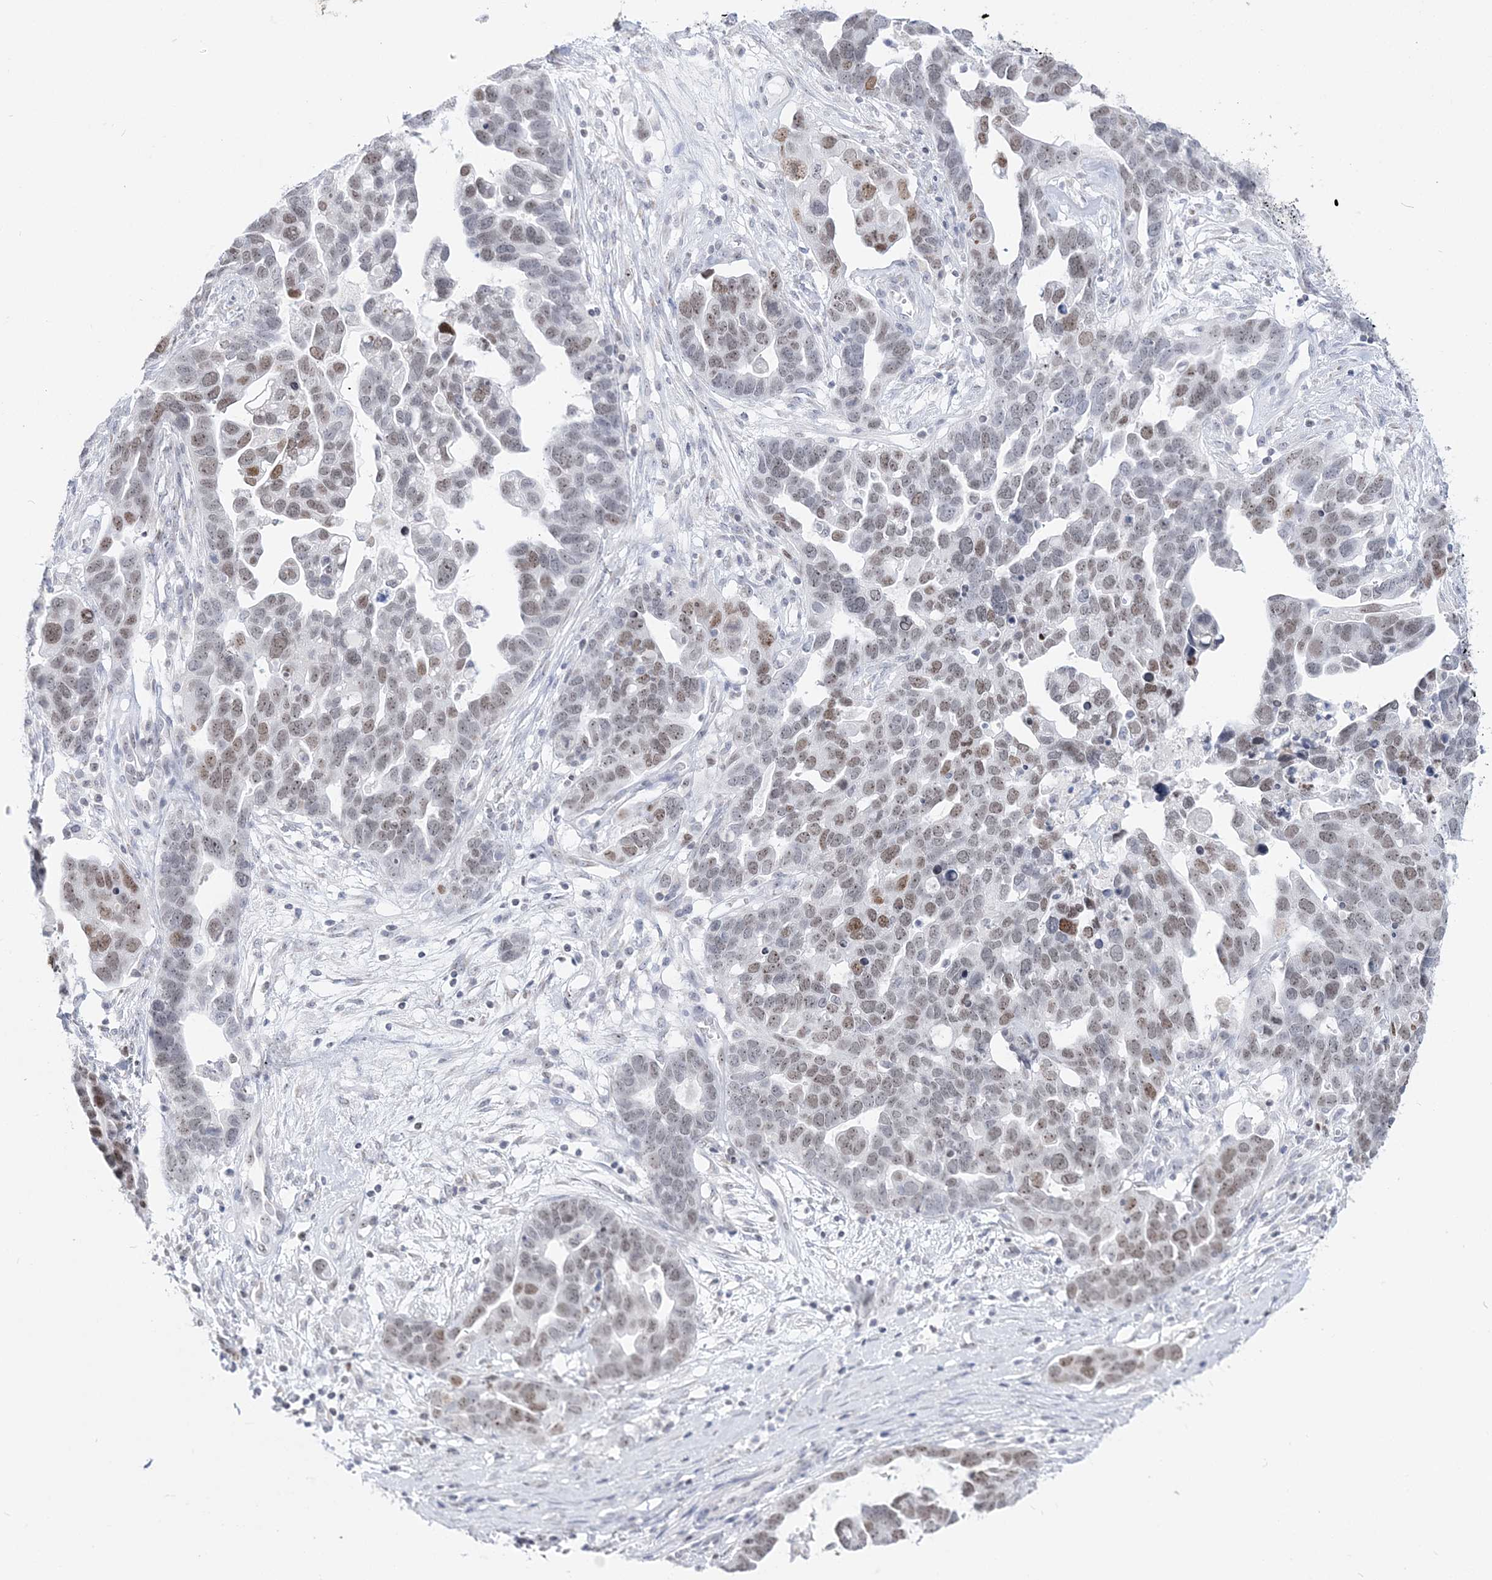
{"staining": {"intensity": "moderate", "quantity": "<25%", "location": "nuclear"}, "tissue": "ovarian cancer", "cell_type": "Tumor cells", "image_type": "cancer", "snomed": [{"axis": "morphology", "description": "Cystadenocarcinoma, serous, NOS"}, {"axis": "topography", "description": "Ovary"}], "caption": "Ovarian cancer (serous cystadenocarcinoma) stained with a brown dye shows moderate nuclear positive positivity in approximately <25% of tumor cells.", "gene": "DDX21", "patient": {"sex": "female", "age": 54}}